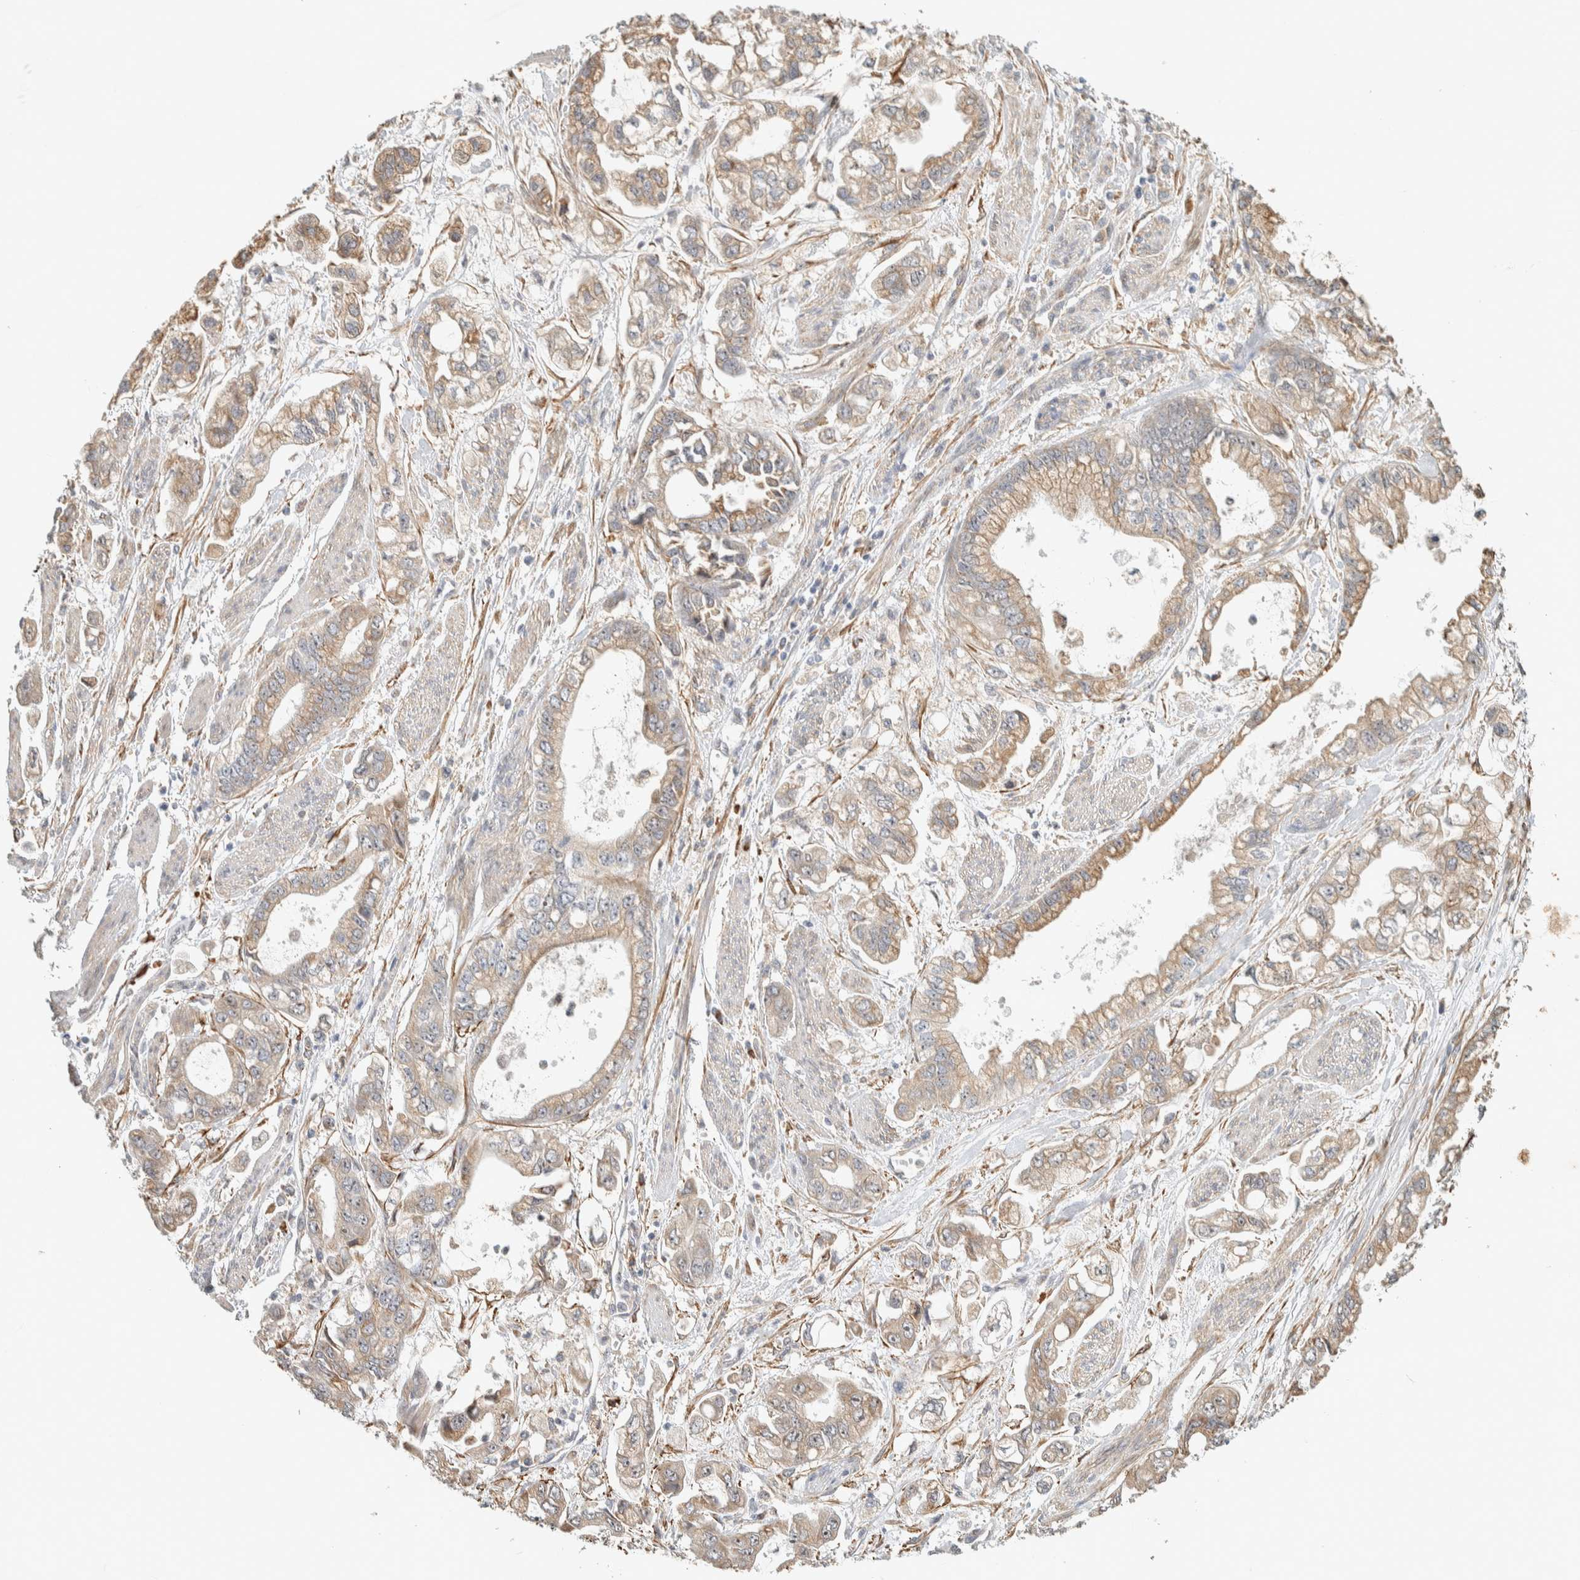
{"staining": {"intensity": "weak", "quantity": ">75%", "location": "cytoplasmic/membranous"}, "tissue": "stomach cancer", "cell_type": "Tumor cells", "image_type": "cancer", "snomed": [{"axis": "morphology", "description": "Normal tissue, NOS"}, {"axis": "morphology", "description": "Adenocarcinoma, NOS"}, {"axis": "topography", "description": "Stomach"}], "caption": "About >75% of tumor cells in stomach cancer show weak cytoplasmic/membranous protein expression as visualized by brown immunohistochemical staining.", "gene": "KLHL40", "patient": {"sex": "male", "age": 62}}